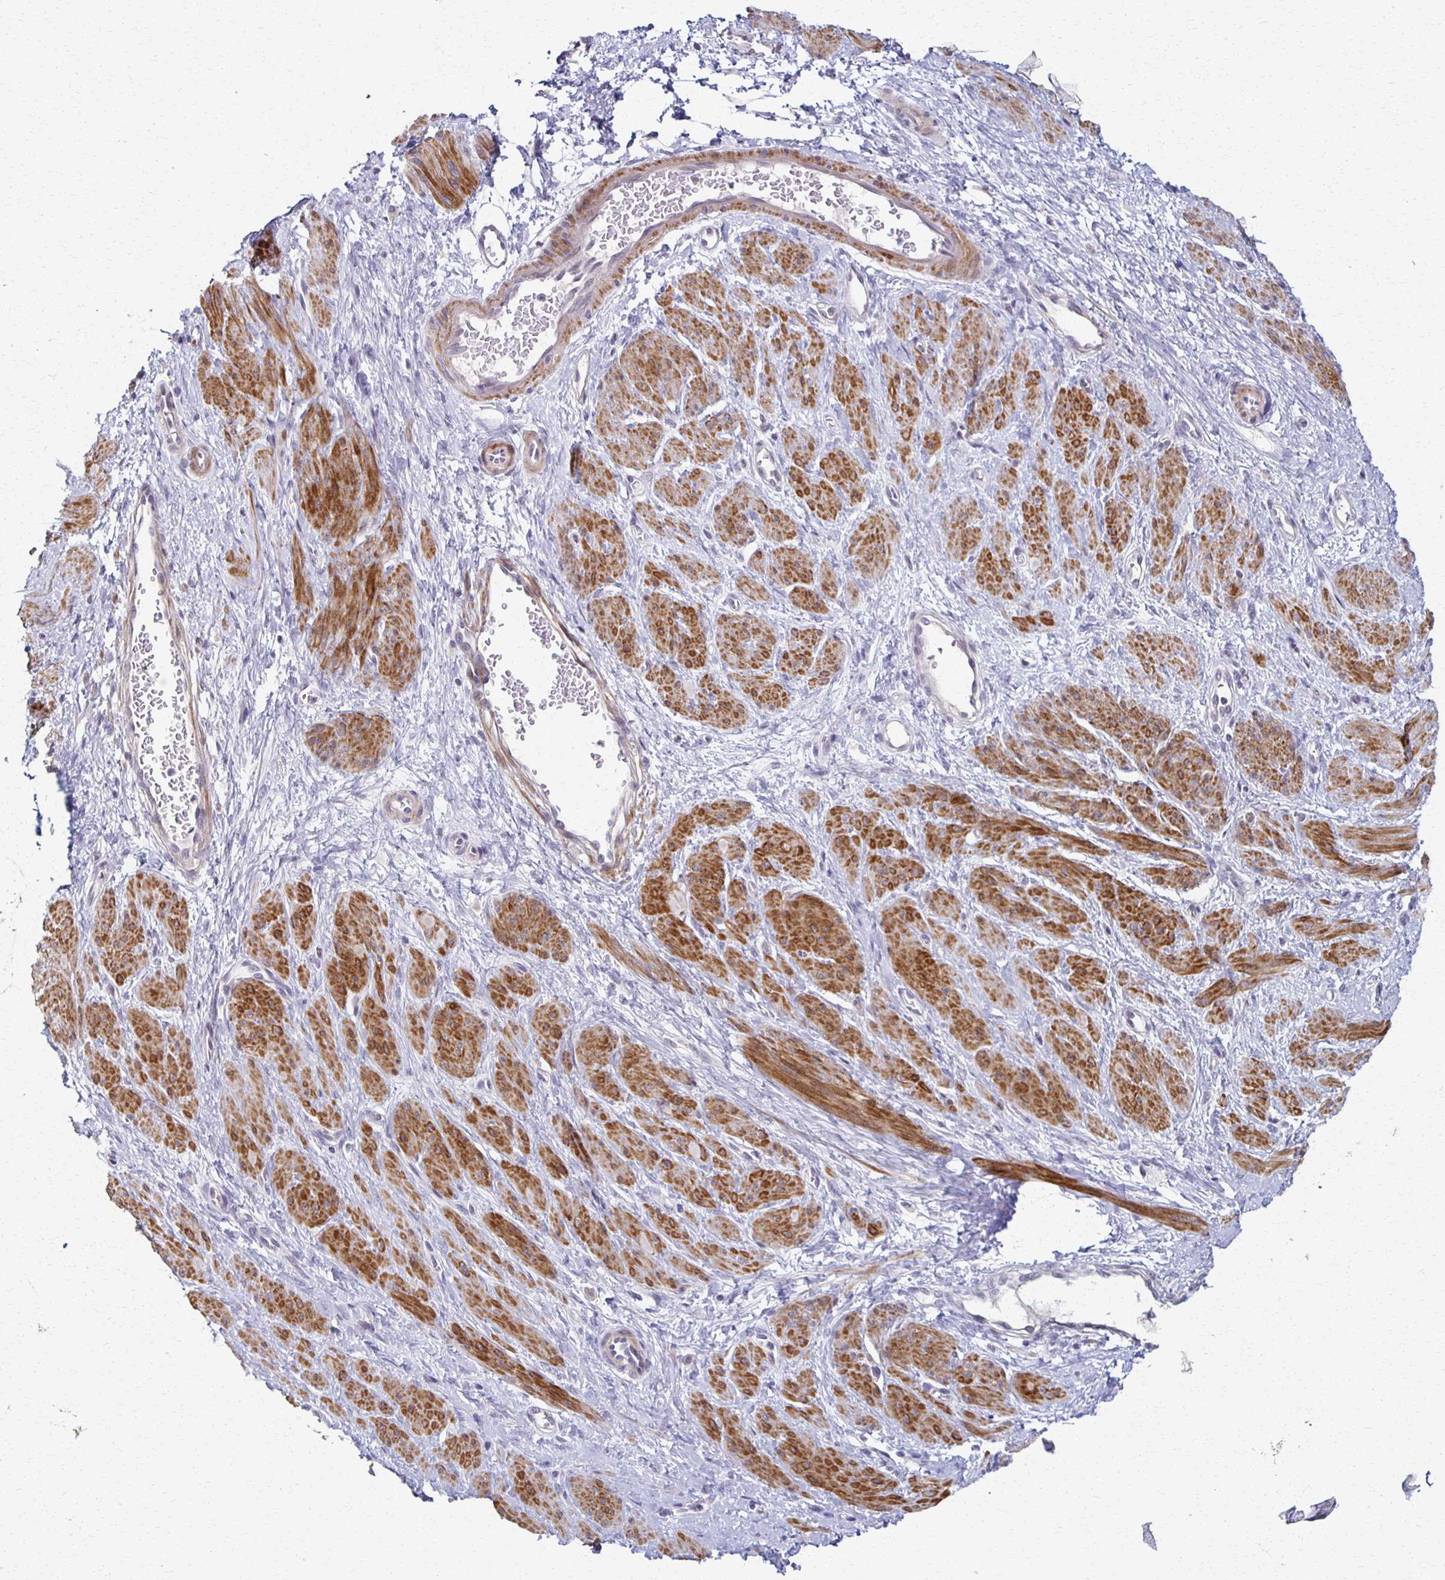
{"staining": {"intensity": "moderate", "quantity": "25%-75%", "location": "cytoplasmic/membranous"}, "tissue": "smooth muscle", "cell_type": "Smooth muscle cells", "image_type": "normal", "snomed": [{"axis": "morphology", "description": "Normal tissue, NOS"}, {"axis": "topography", "description": "Smooth muscle"}, {"axis": "topography", "description": "Uterus"}], "caption": "Immunohistochemistry (IHC) photomicrograph of normal human smooth muscle stained for a protein (brown), which reveals medium levels of moderate cytoplasmic/membranous staining in approximately 25%-75% of smooth muscle cells.", "gene": "FOXO4", "patient": {"sex": "female", "age": 39}}